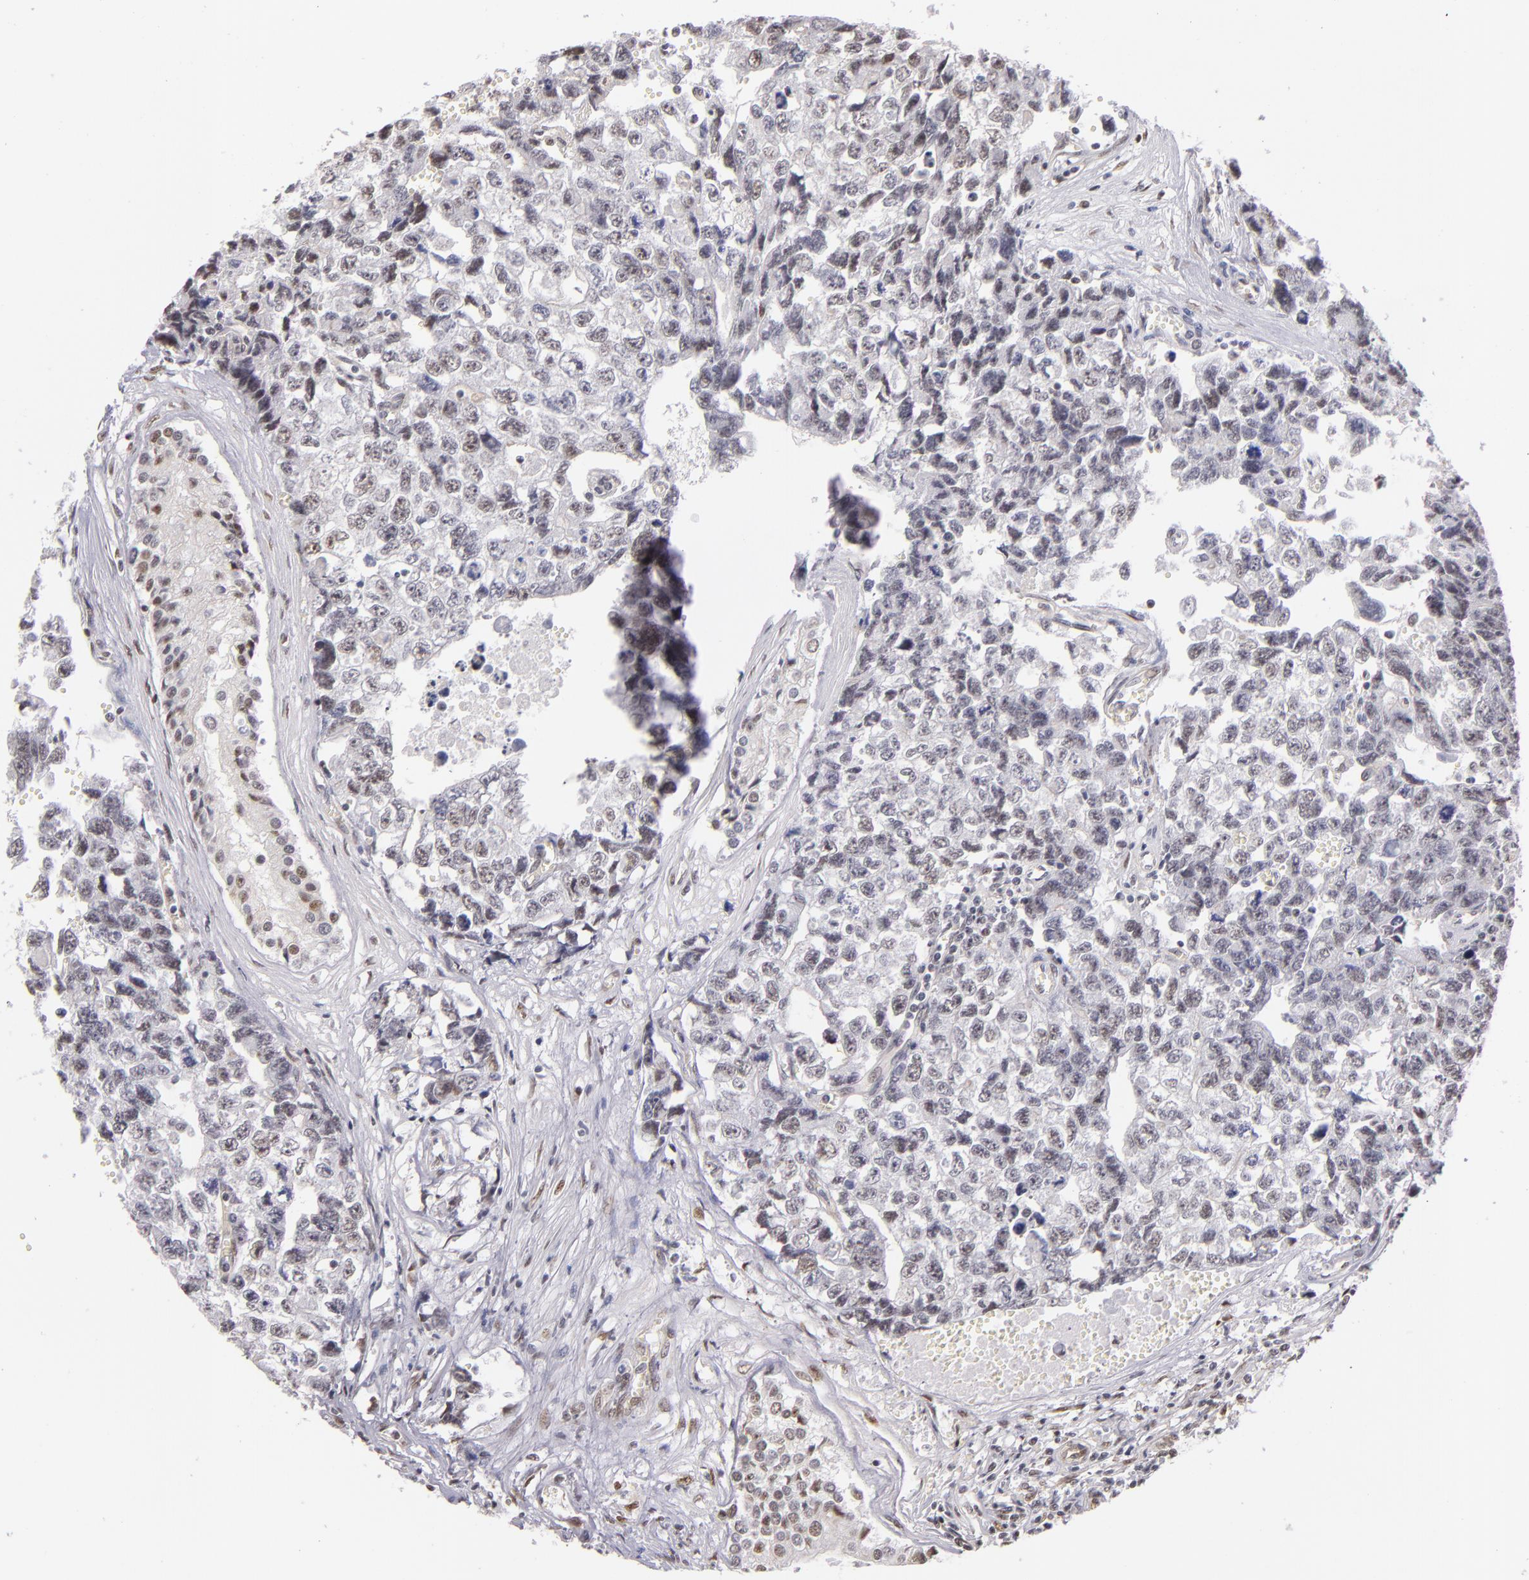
{"staining": {"intensity": "weak", "quantity": "<25%", "location": "nuclear"}, "tissue": "testis cancer", "cell_type": "Tumor cells", "image_type": "cancer", "snomed": [{"axis": "morphology", "description": "Carcinoma, Embryonal, NOS"}, {"axis": "topography", "description": "Testis"}], "caption": "High power microscopy photomicrograph of an immunohistochemistry (IHC) micrograph of embryonal carcinoma (testis), revealing no significant staining in tumor cells.", "gene": "NCOR2", "patient": {"sex": "male", "age": 31}}